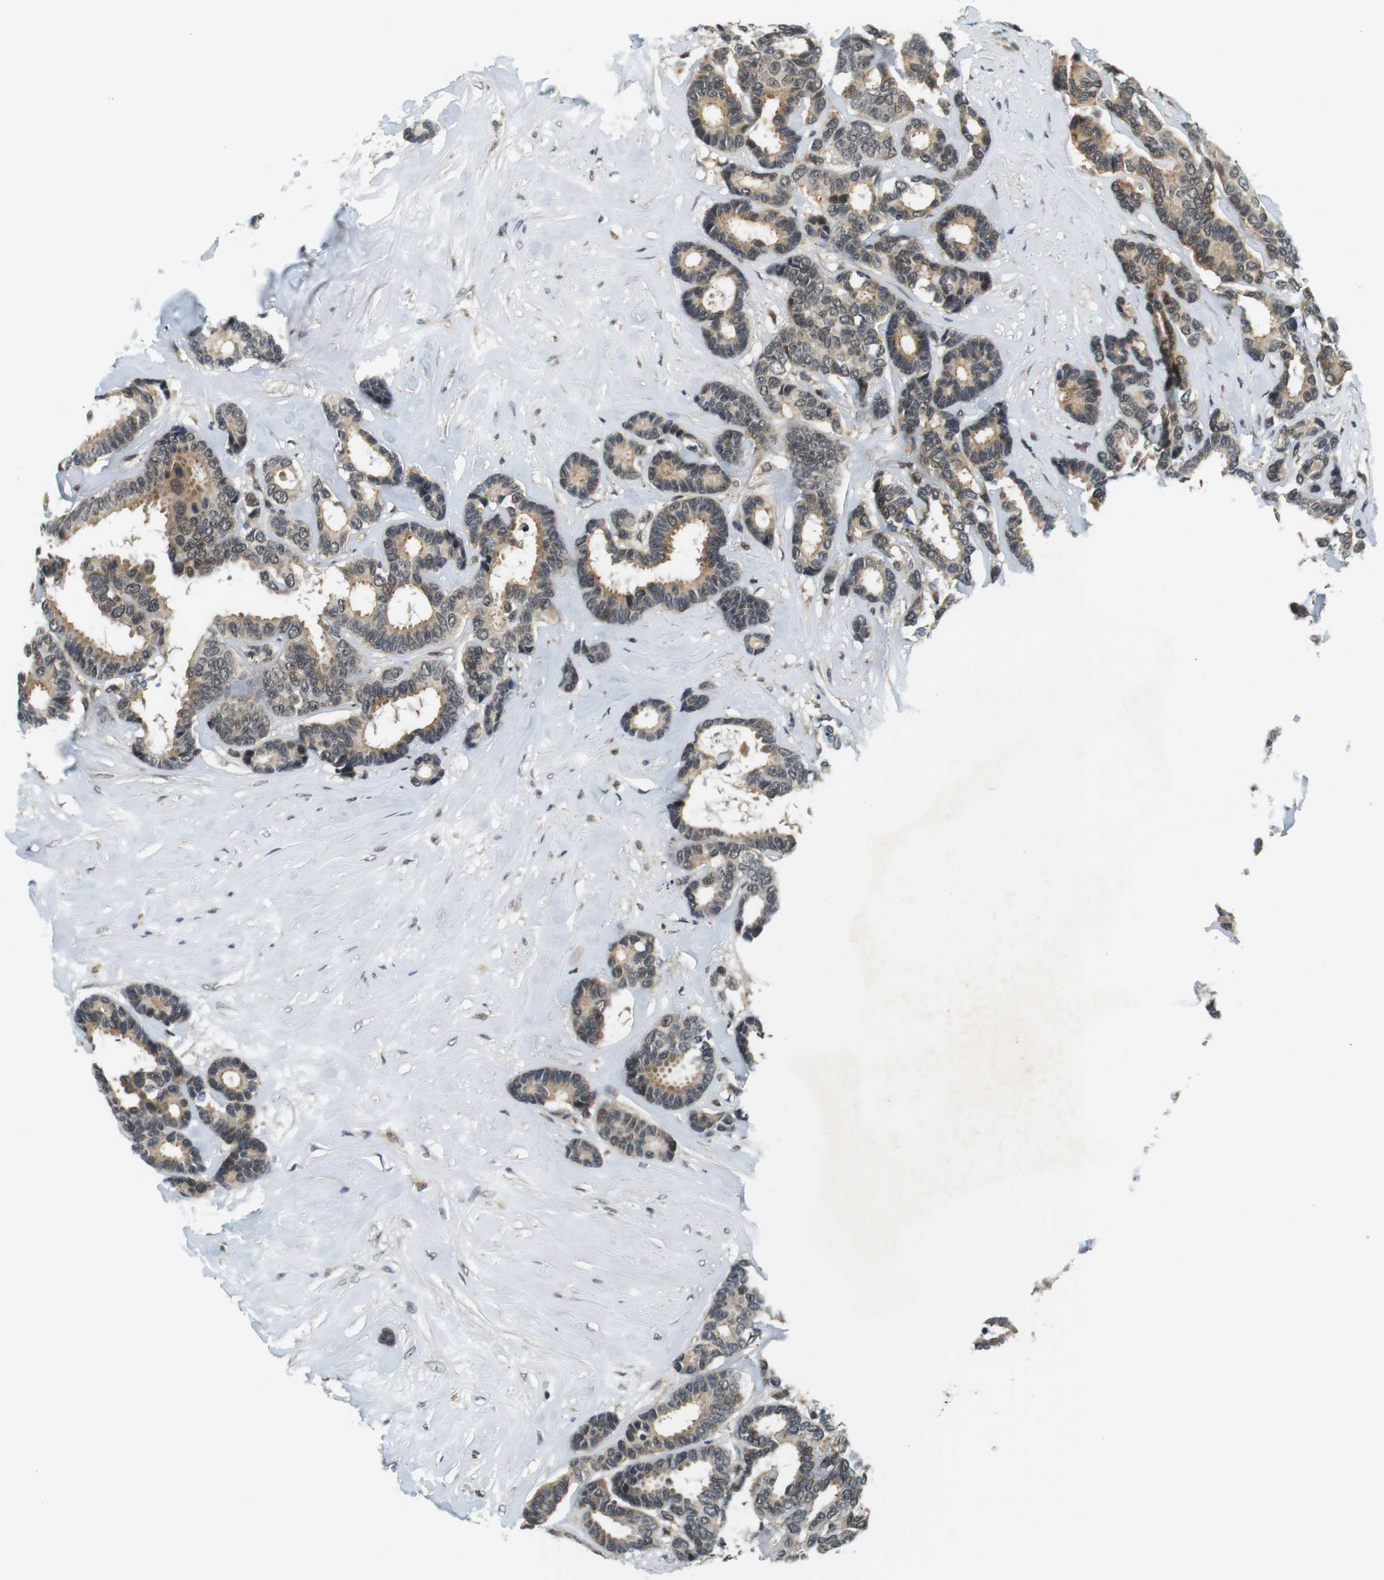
{"staining": {"intensity": "weak", "quantity": ">75%", "location": "cytoplasmic/membranous,nuclear"}, "tissue": "breast cancer", "cell_type": "Tumor cells", "image_type": "cancer", "snomed": [{"axis": "morphology", "description": "Duct carcinoma"}, {"axis": "topography", "description": "Breast"}], "caption": "The photomicrograph reveals immunohistochemical staining of breast cancer (intraductal carcinoma). There is weak cytoplasmic/membranous and nuclear staining is identified in approximately >75% of tumor cells.", "gene": "BRD4", "patient": {"sex": "female", "age": 87}}